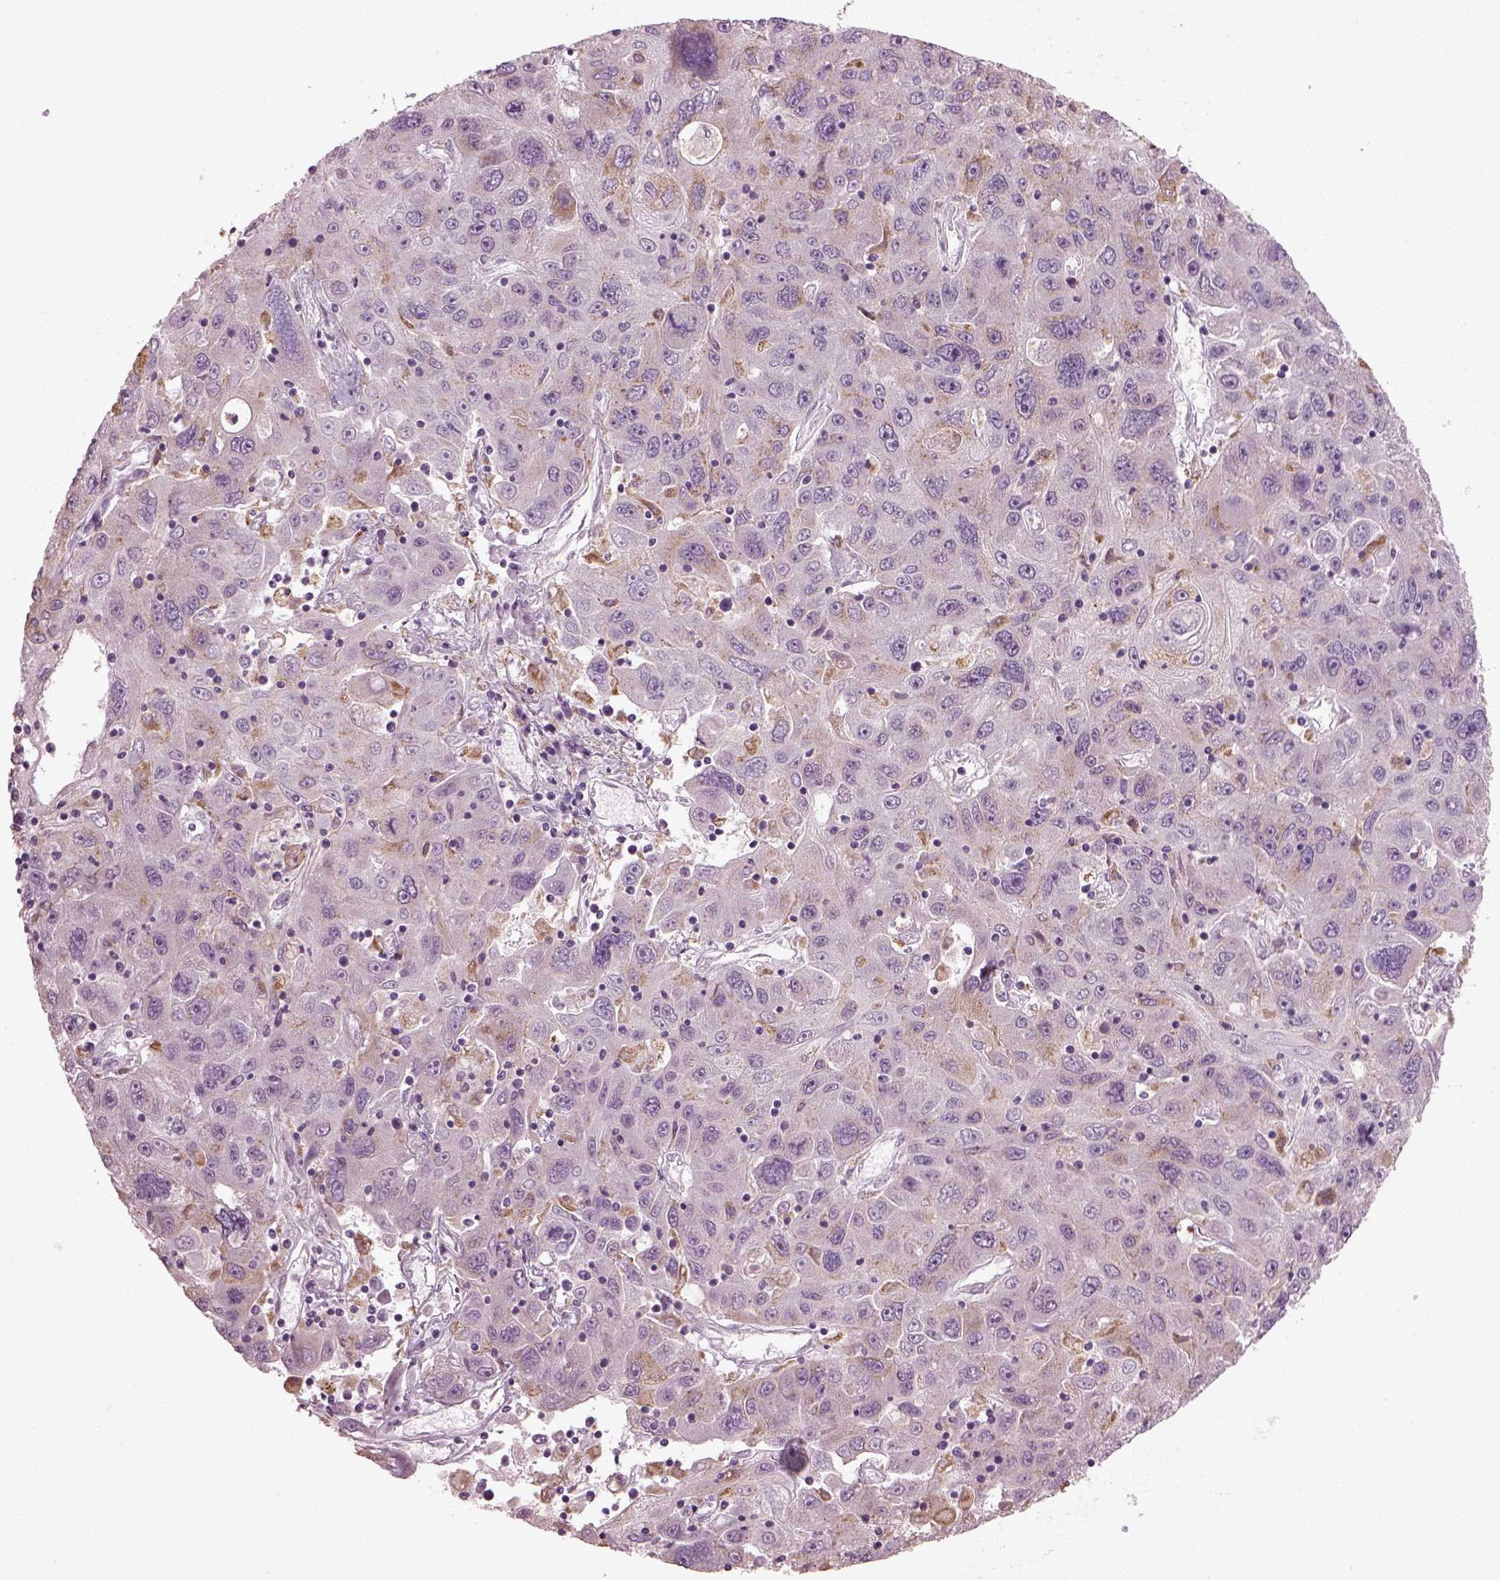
{"staining": {"intensity": "moderate", "quantity": "<25%", "location": "cytoplasmic/membranous"}, "tissue": "stomach cancer", "cell_type": "Tumor cells", "image_type": "cancer", "snomed": [{"axis": "morphology", "description": "Adenocarcinoma, NOS"}, {"axis": "topography", "description": "Stomach"}], "caption": "DAB immunohistochemical staining of human stomach cancer displays moderate cytoplasmic/membranous protein staining in approximately <25% of tumor cells. (Stains: DAB in brown, nuclei in blue, Microscopy: brightfield microscopy at high magnification).", "gene": "TMEM231", "patient": {"sex": "male", "age": 56}}